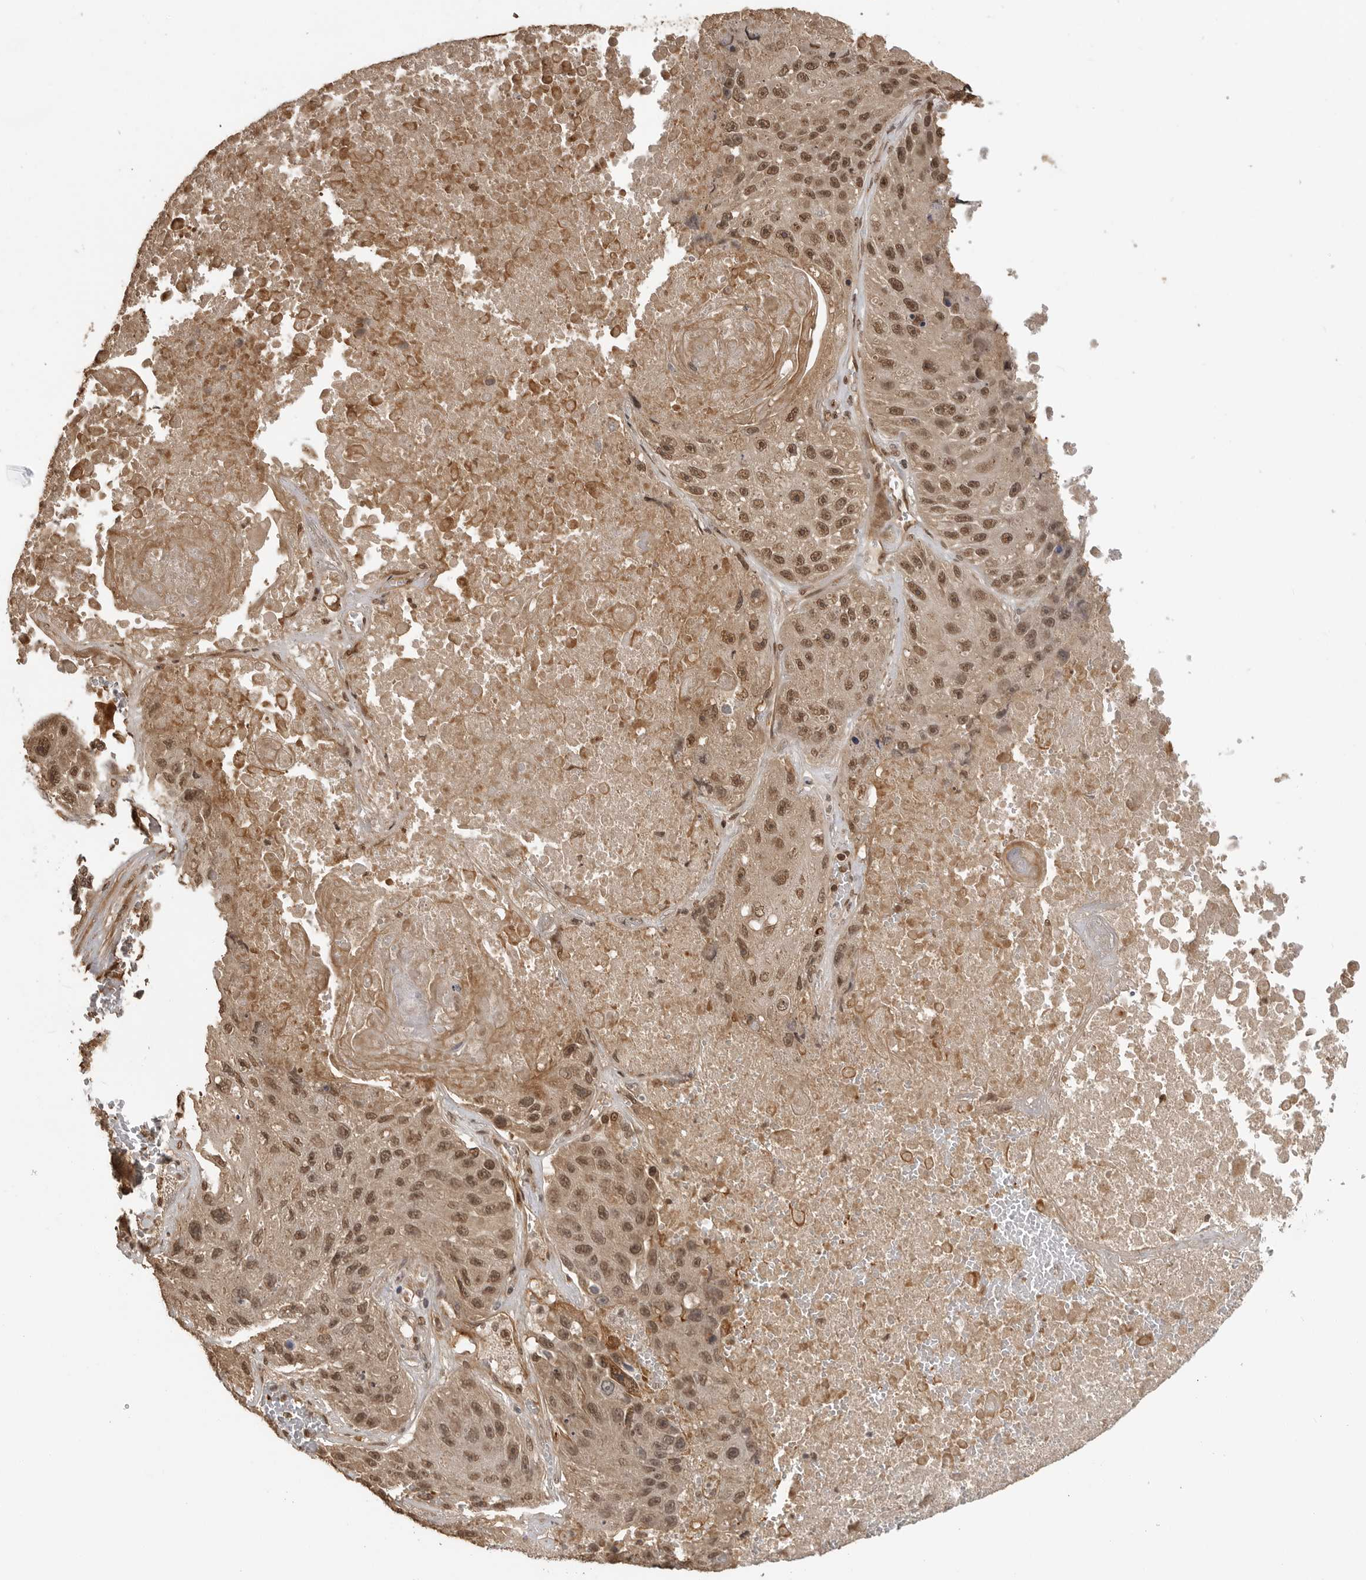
{"staining": {"intensity": "moderate", "quantity": ">75%", "location": "nuclear"}, "tissue": "lung cancer", "cell_type": "Tumor cells", "image_type": "cancer", "snomed": [{"axis": "morphology", "description": "Squamous cell carcinoma, NOS"}, {"axis": "topography", "description": "Lung"}], "caption": "Lung squamous cell carcinoma was stained to show a protein in brown. There is medium levels of moderate nuclear expression in about >75% of tumor cells. Ihc stains the protein in brown and the nuclei are stained blue.", "gene": "CLOCK", "patient": {"sex": "male", "age": 61}}